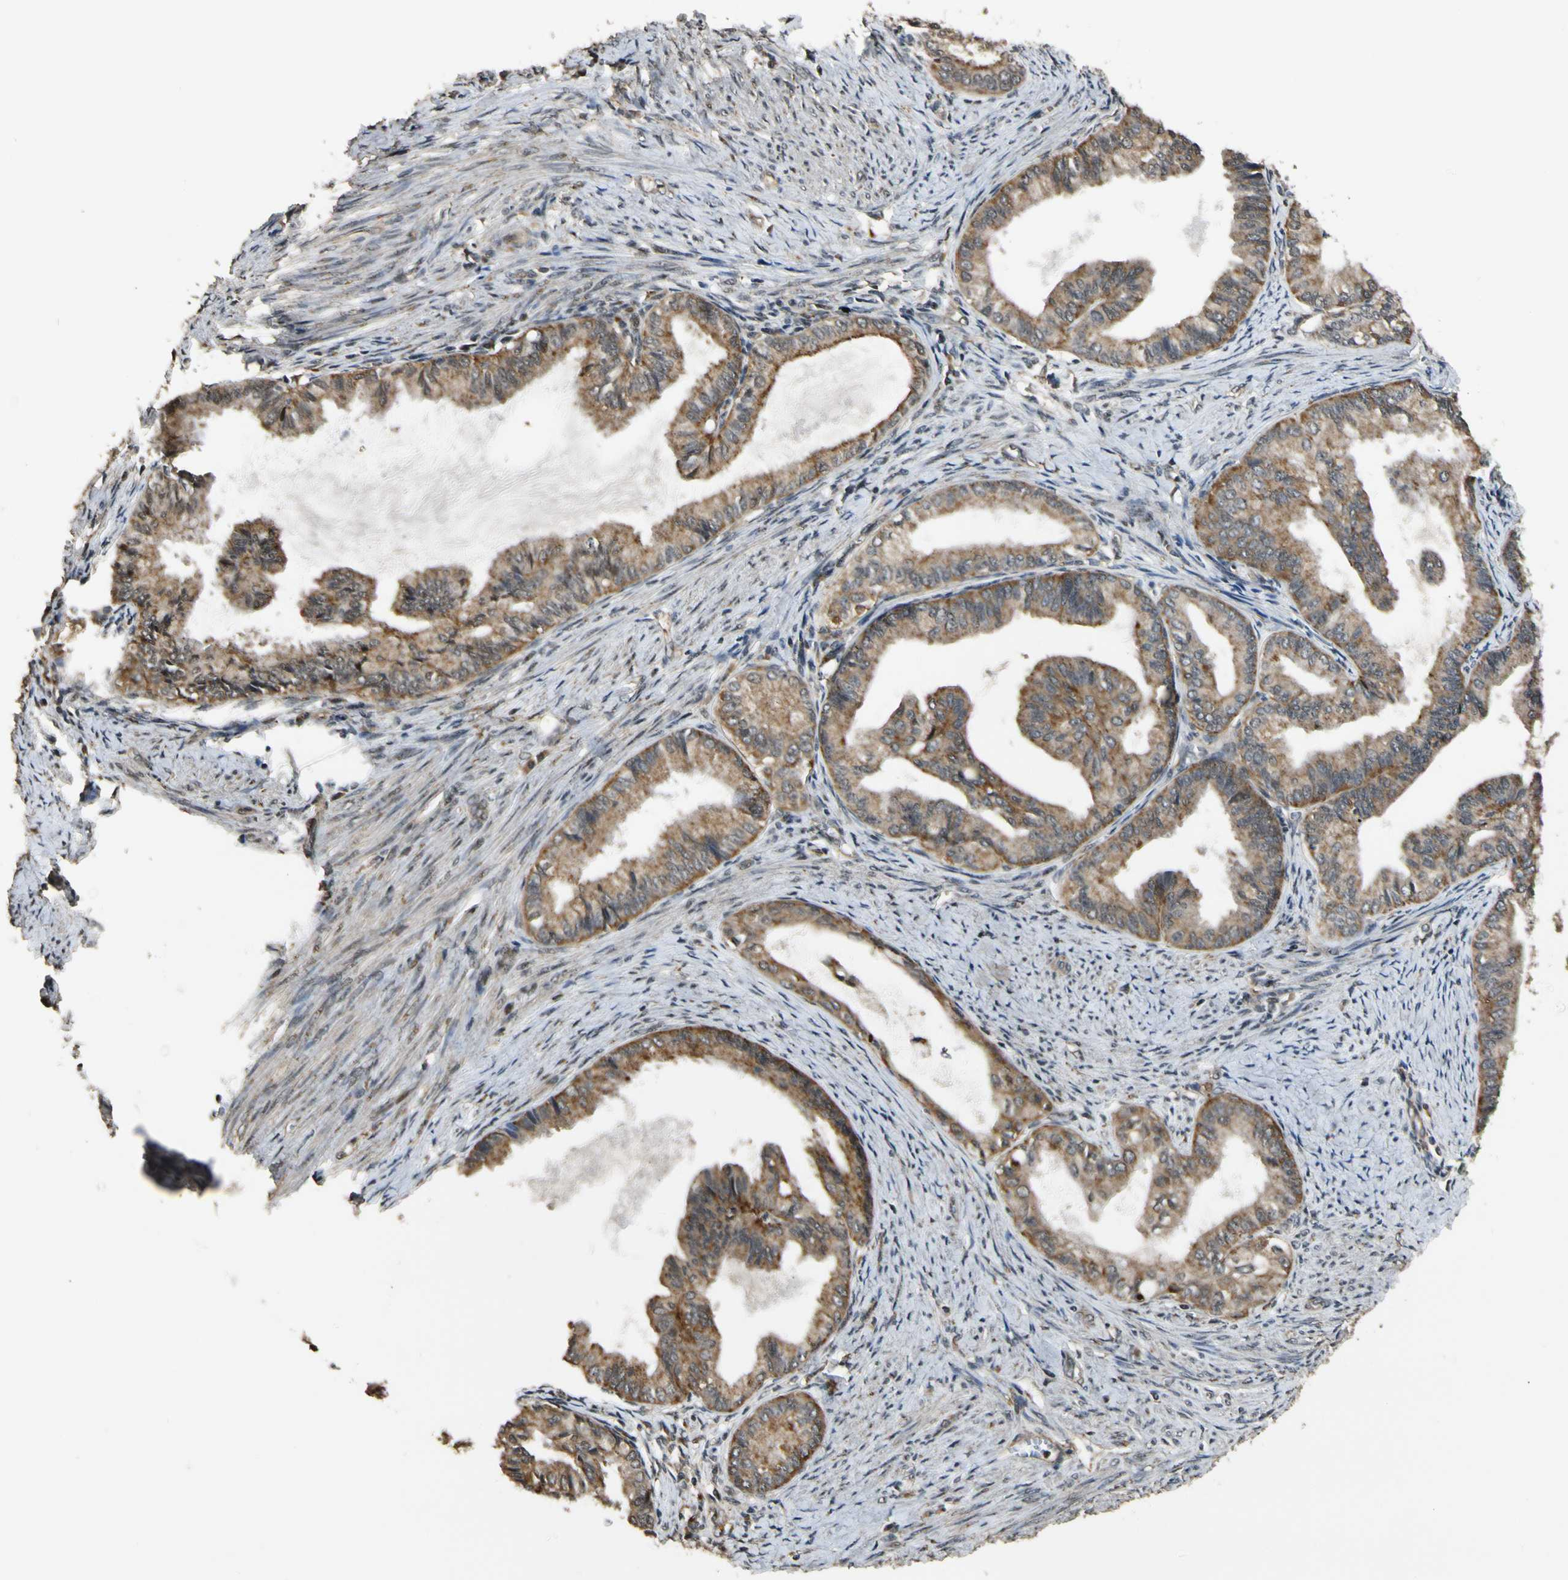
{"staining": {"intensity": "moderate", "quantity": ">75%", "location": "cytoplasmic/membranous"}, "tissue": "endometrial cancer", "cell_type": "Tumor cells", "image_type": "cancer", "snomed": [{"axis": "morphology", "description": "Adenocarcinoma, NOS"}, {"axis": "topography", "description": "Endometrium"}], "caption": "Moderate cytoplasmic/membranous positivity for a protein is identified in approximately >75% of tumor cells of endometrial cancer using immunohistochemistry (IHC).", "gene": "LAMTOR1", "patient": {"sex": "female", "age": 86}}